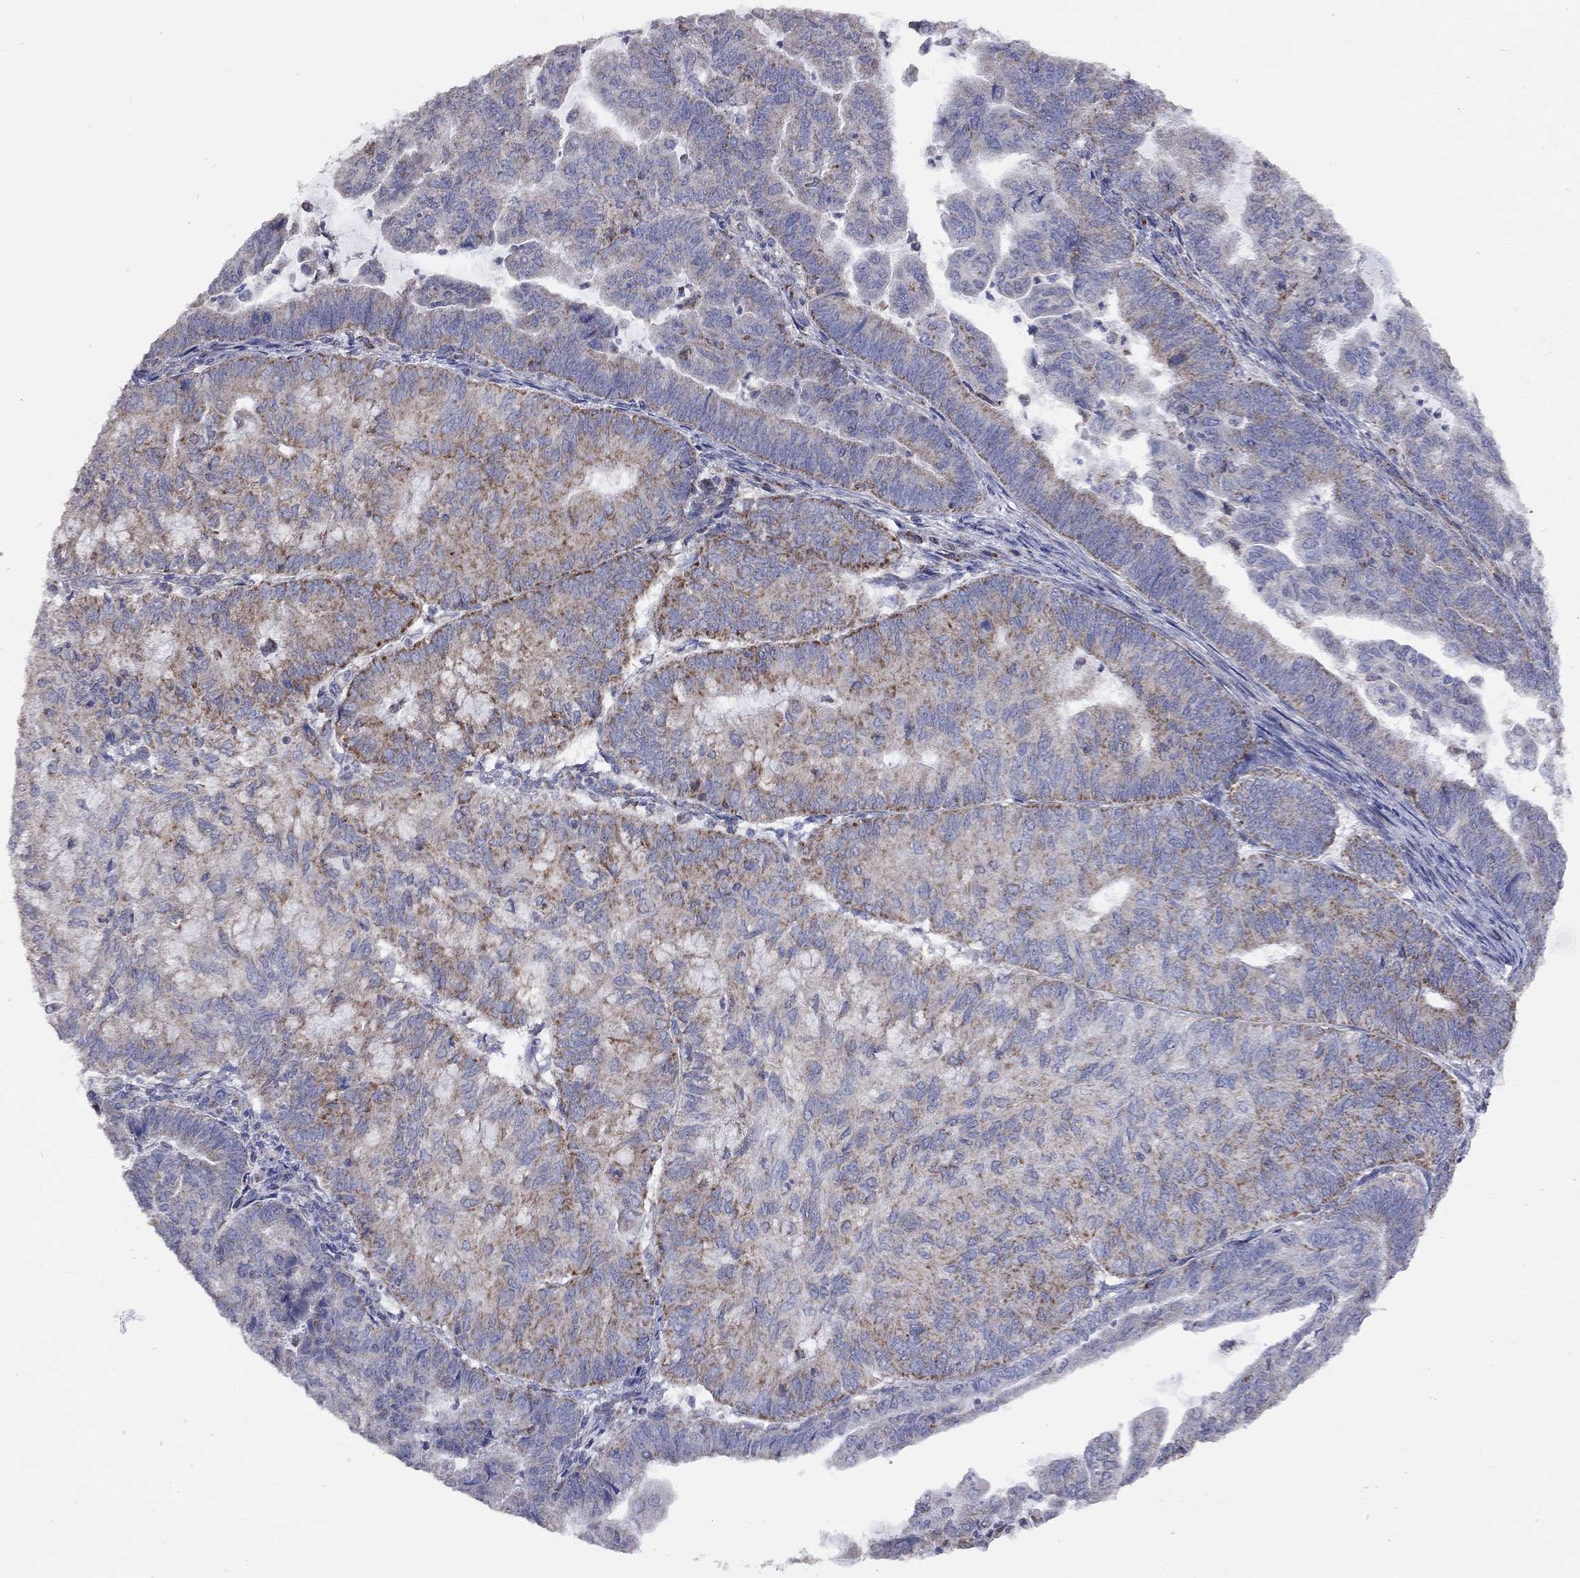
{"staining": {"intensity": "strong", "quantity": "25%-75%", "location": "cytoplasmic/membranous"}, "tissue": "endometrial cancer", "cell_type": "Tumor cells", "image_type": "cancer", "snomed": [{"axis": "morphology", "description": "Adenocarcinoma, NOS"}, {"axis": "topography", "description": "Endometrium"}], "caption": "An IHC micrograph of tumor tissue is shown. Protein staining in brown shows strong cytoplasmic/membranous positivity in endometrial cancer within tumor cells. (DAB (3,3'-diaminobenzidine) IHC with brightfield microscopy, high magnification).", "gene": "NDUFB1", "patient": {"sex": "female", "age": 82}}